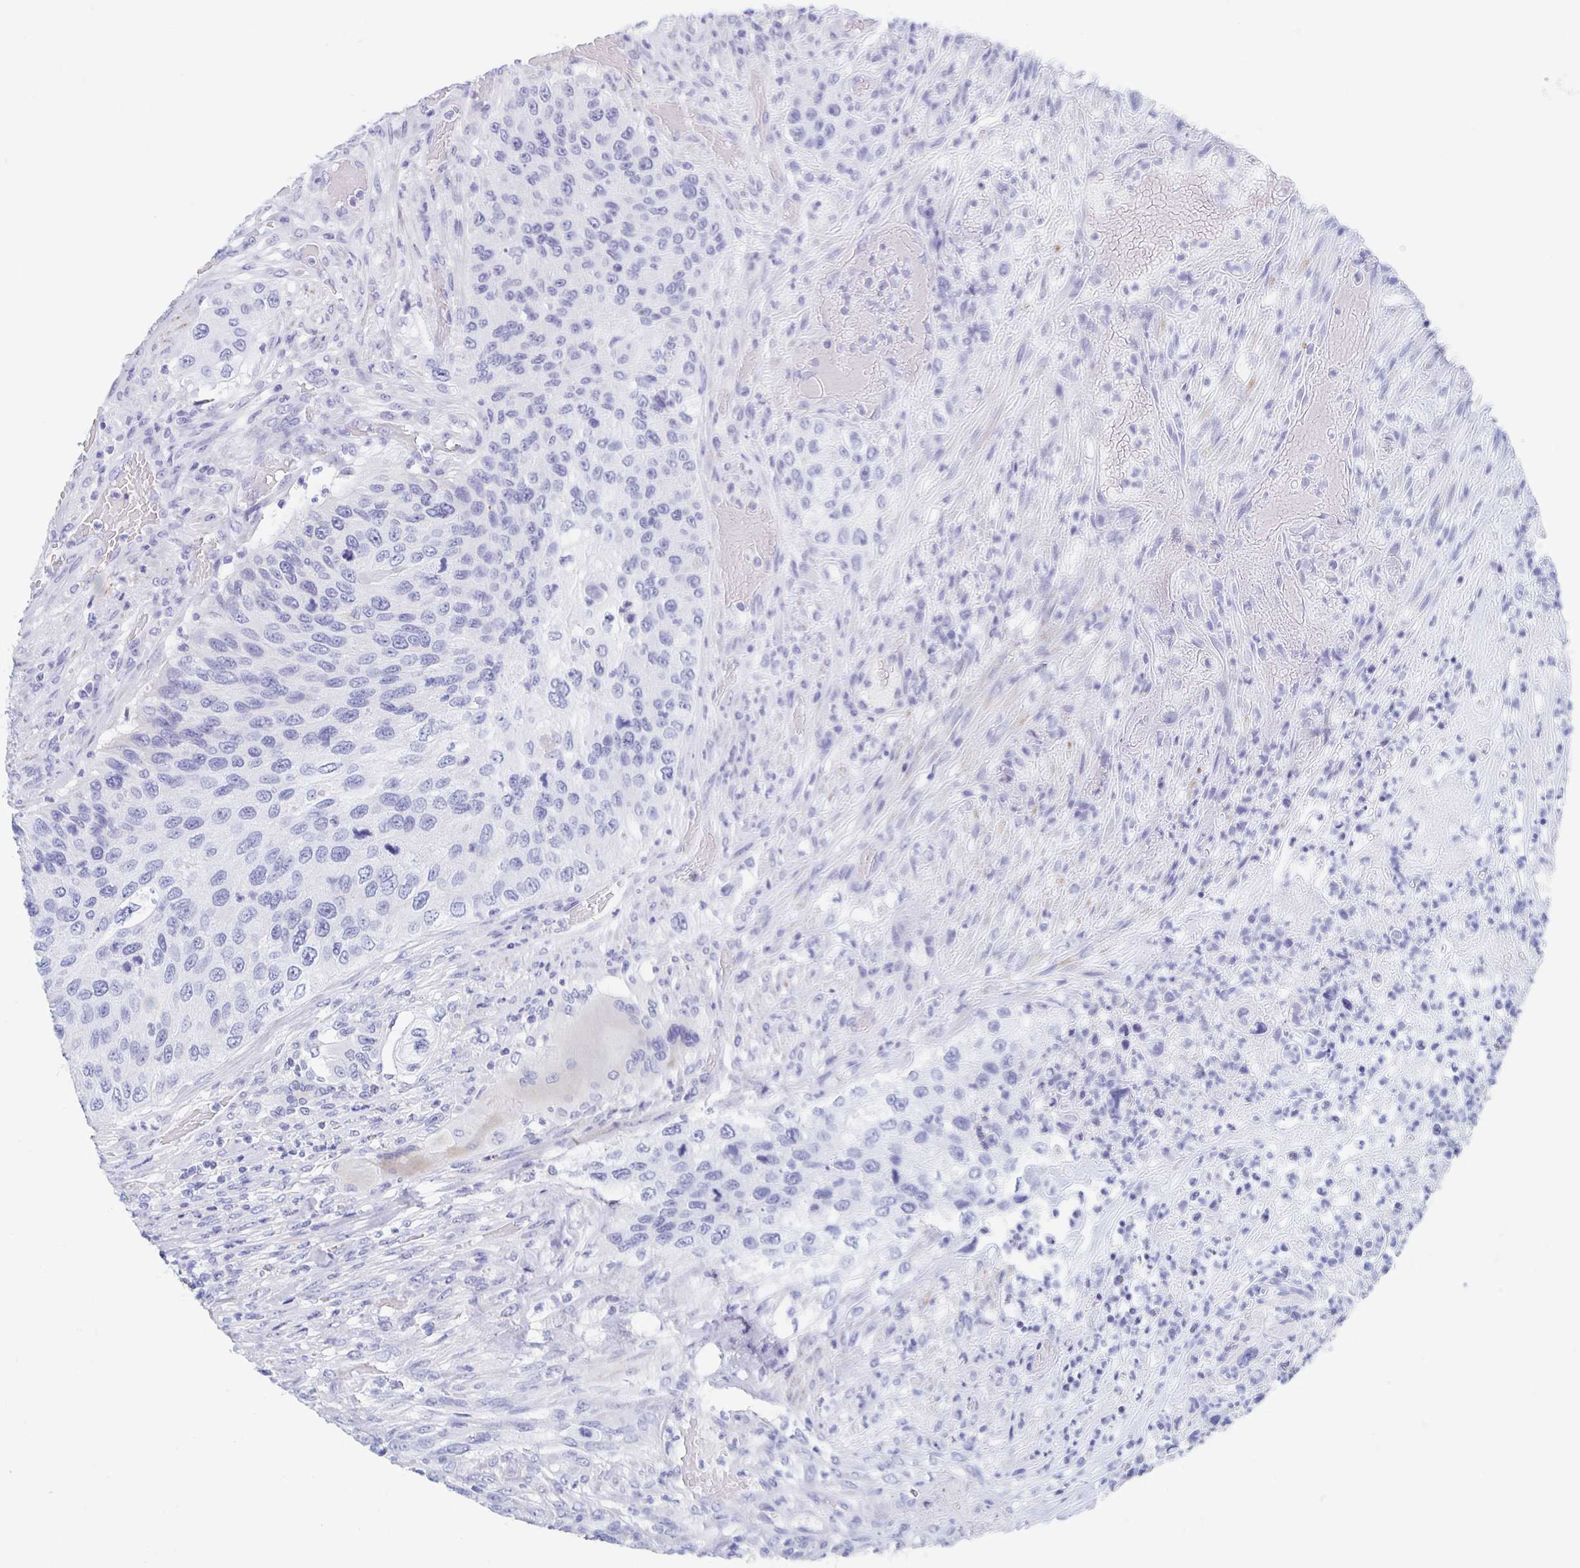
{"staining": {"intensity": "negative", "quantity": "none", "location": "none"}, "tissue": "urothelial cancer", "cell_type": "Tumor cells", "image_type": "cancer", "snomed": [{"axis": "morphology", "description": "Urothelial carcinoma, High grade"}, {"axis": "topography", "description": "Urinary bladder"}], "caption": "Immunohistochemical staining of high-grade urothelial carcinoma shows no significant expression in tumor cells.", "gene": "DMBT1", "patient": {"sex": "female", "age": 60}}